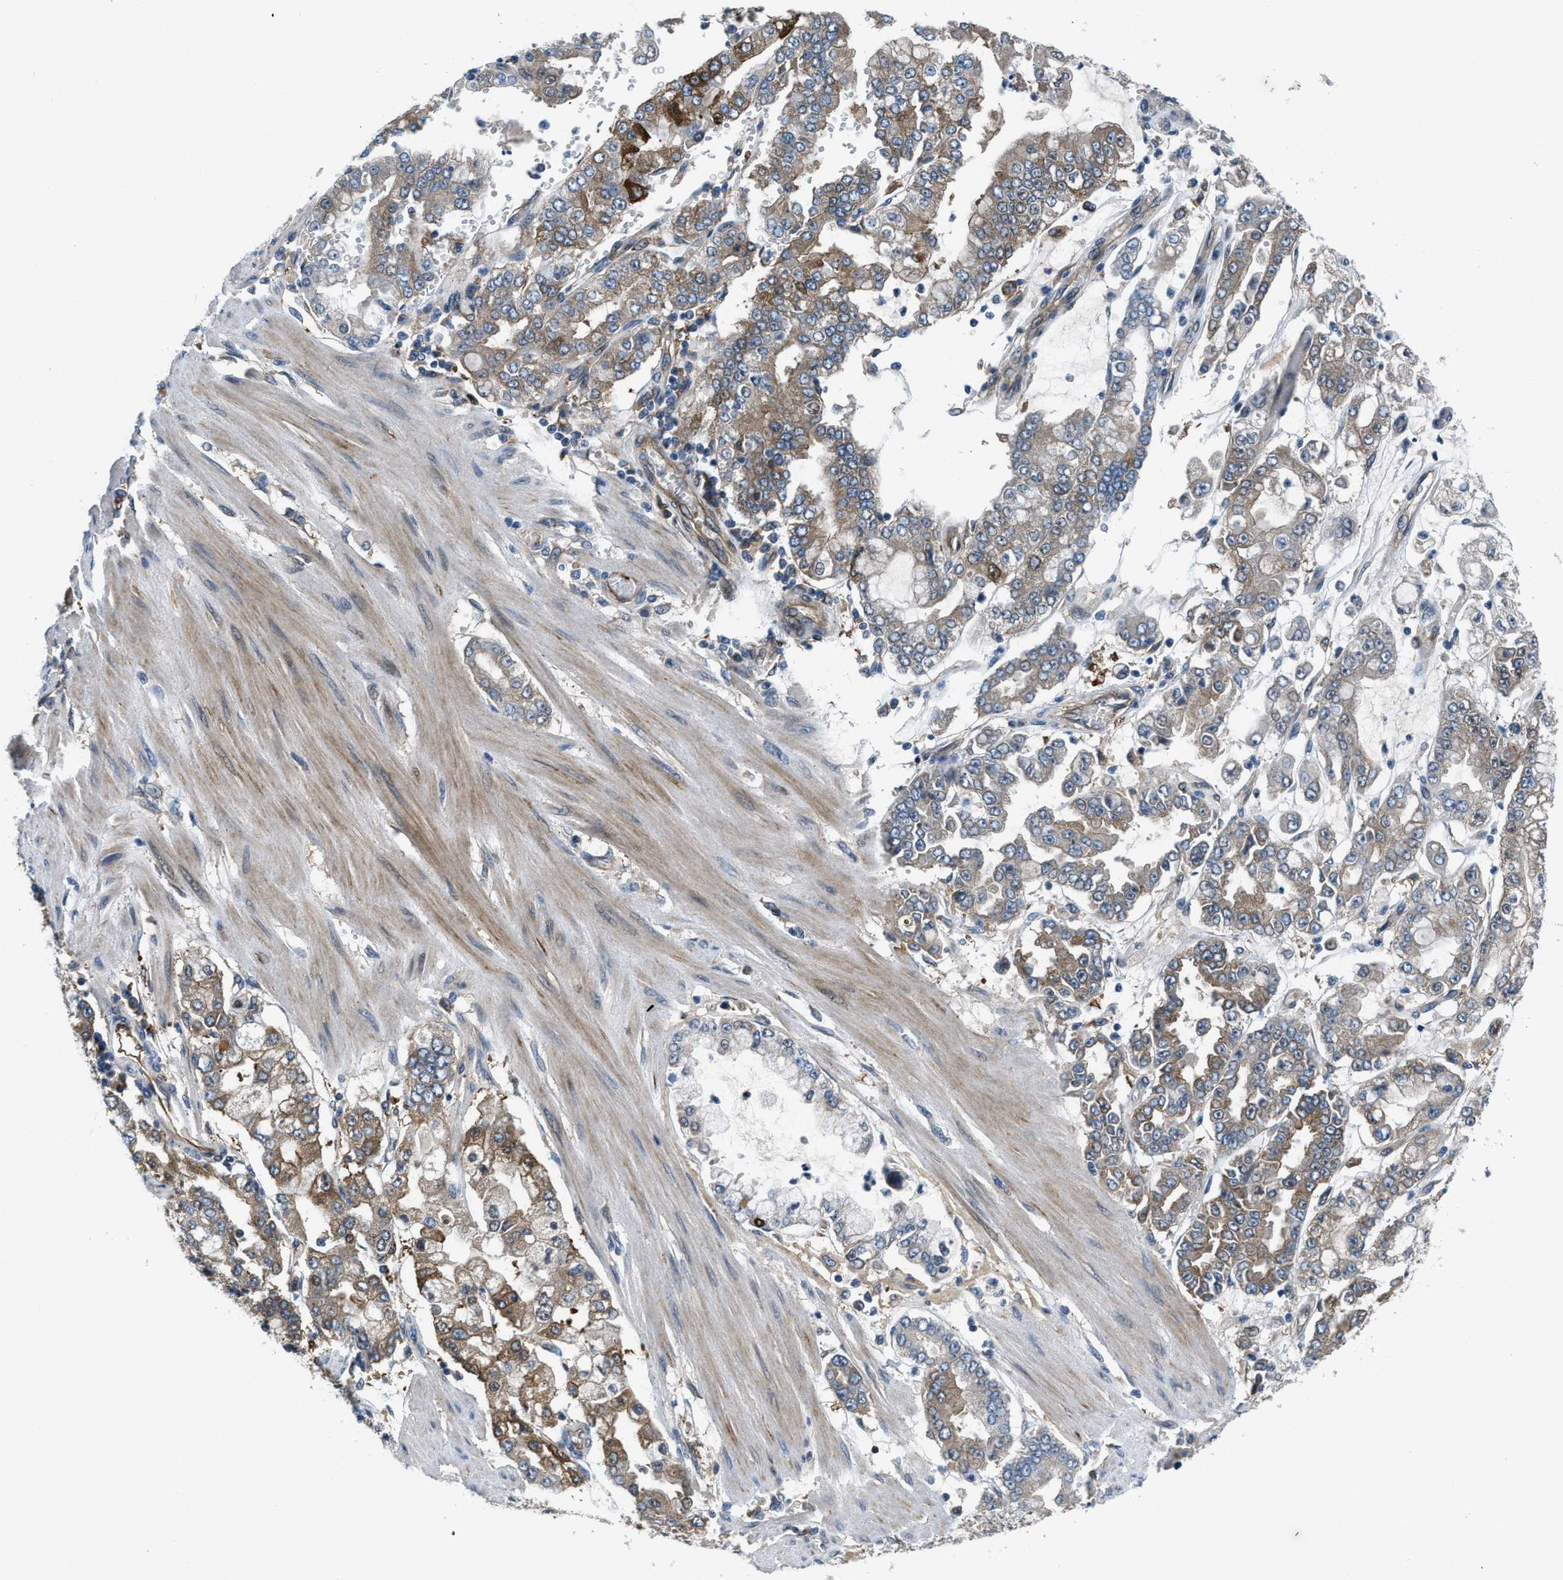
{"staining": {"intensity": "moderate", "quantity": ">75%", "location": "cytoplasmic/membranous"}, "tissue": "stomach cancer", "cell_type": "Tumor cells", "image_type": "cancer", "snomed": [{"axis": "morphology", "description": "Adenocarcinoma, NOS"}, {"axis": "topography", "description": "Stomach"}], "caption": "High-magnification brightfield microscopy of adenocarcinoma (stomach) stained with DAB (3,3'-diaminobenzidine) (brown) and counterstained with hematoxylin (blue). tumor cells exhibit moderate cytoplasmic/membranous expression is appreciated in about>75% of cells. (DAB (3,3'-diaminobenzidine) = brown stain, brightfield microscopy at high magnification).", "gene": "BAZ2B", "patient": {"sex": "male", "age": 76}}